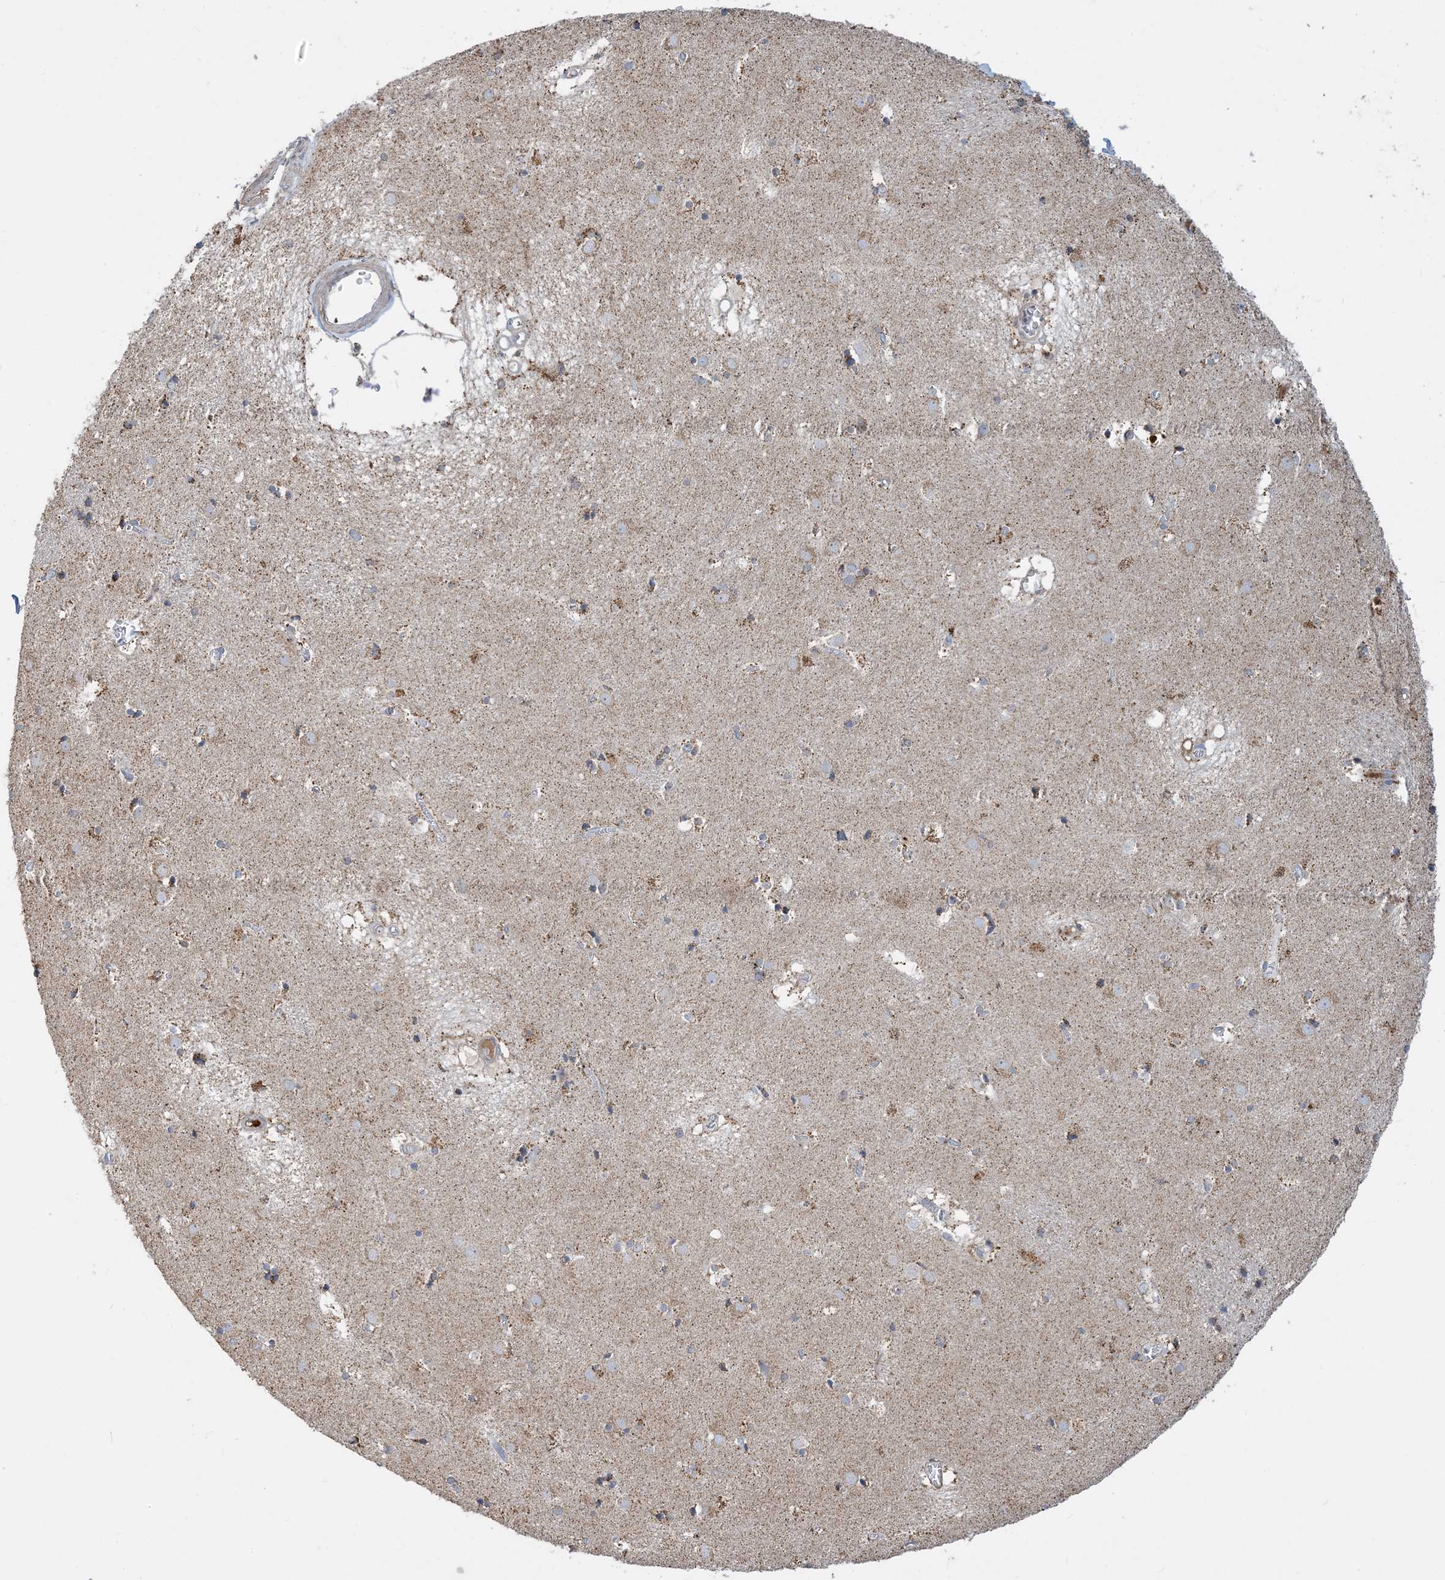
{"staining": {"intensity": "moderate", "quantity": "25%-75%", "location": "cytoplasmic/membranous"}, "tissue": "caudate", "cell_type": "Glial cells", "image_type": "normal", "snomed": [{"axis": "morphology", "description": "Normal tissue, NOS"}, {"axis": "topography", "description": "Lateral ventricle wall"}], "caption": "Glial cells exhibit medium levels of moderate cytoplasmic/membranous positivity in approximately 25%-75% of cells in unremarkable human caudate. (DAB (3,3'-diaminobenzidine) = brown stain, brightfield microscopy at high magnification).", "gene": "ECHDC1", "patient": {"sex": "male", "age": 70}}